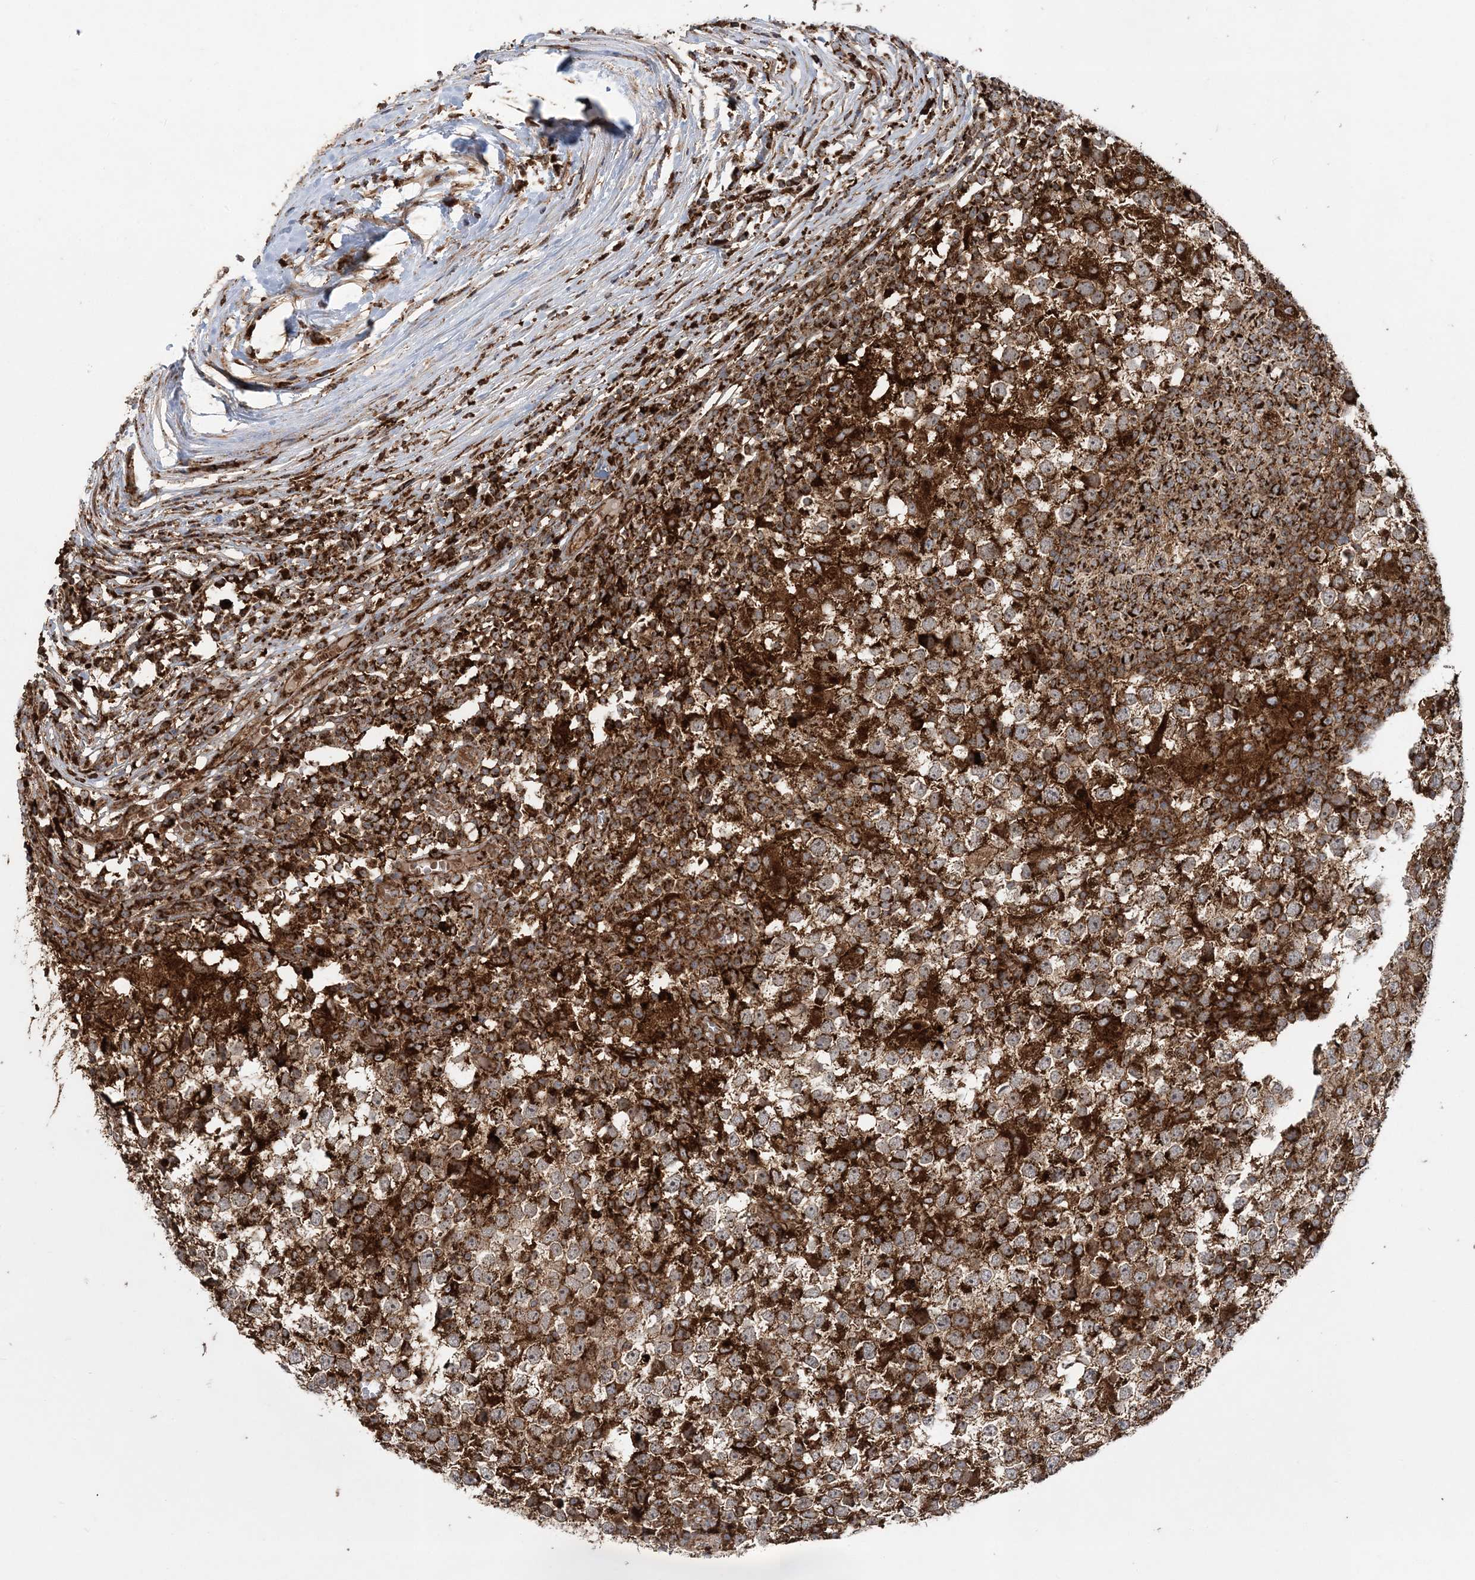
{"staining": {"intensity": "strong", "quantity": ">75%", "location": "cytoplasmic/membranous"}, "tissue": "testis cancer", "cell_type": "Tumor cells", "image_type": "cancer", "snomed": [{"axis": "morphology", "description": "Seminoma, NOS"}, {"axis": "topography", "description": "Testis"}], "caption": "There is high levels of strong cytoplasmic/membranous staining in tumor cells of testis cancer (seminoma), as demonstrated by immunohistochemical staining (brown color).", "gene": "LRPPRC", "patient": {"sex": "male", "age": 65}}